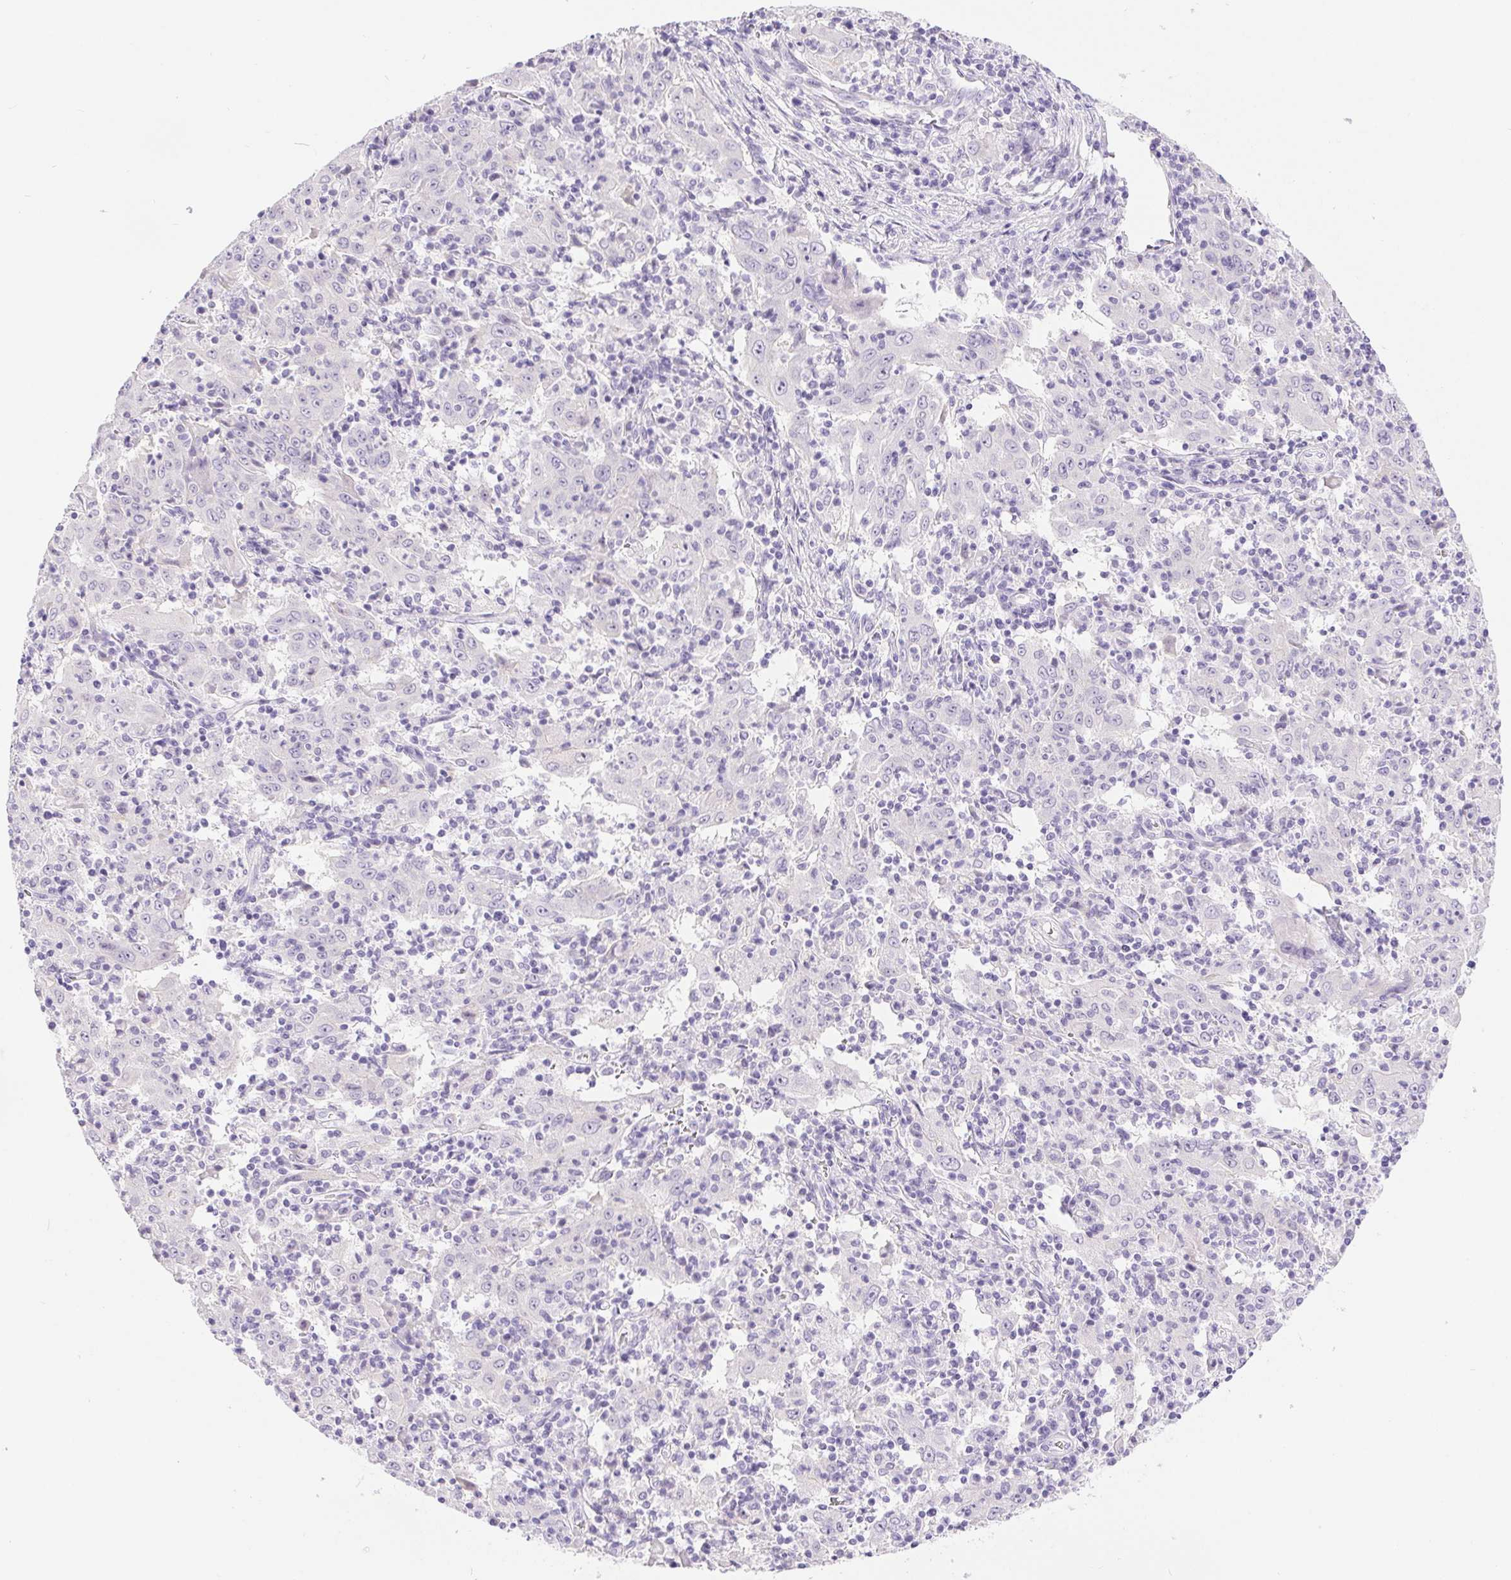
{"staining": {"intensity": "negative", "quantity": "none", "location": "none"}, "tissue": "pancreatic cancer", "cell_type": "Tumor cells", "image_type": "cancer", "snomed": [{"axis": "morphology", "description": "Adenocarcinoma, NOS"}, {"axis": "topography", "description": "Pancreas"}], "caption": "High power microscopy histopathology image of an immunohistochemistry (IHC) histopathology image of pancreatic cancer, revealing no significant positivity in tumor cells.", "gene": "XDH", "patient": {"sex": "male", "age": 63}}